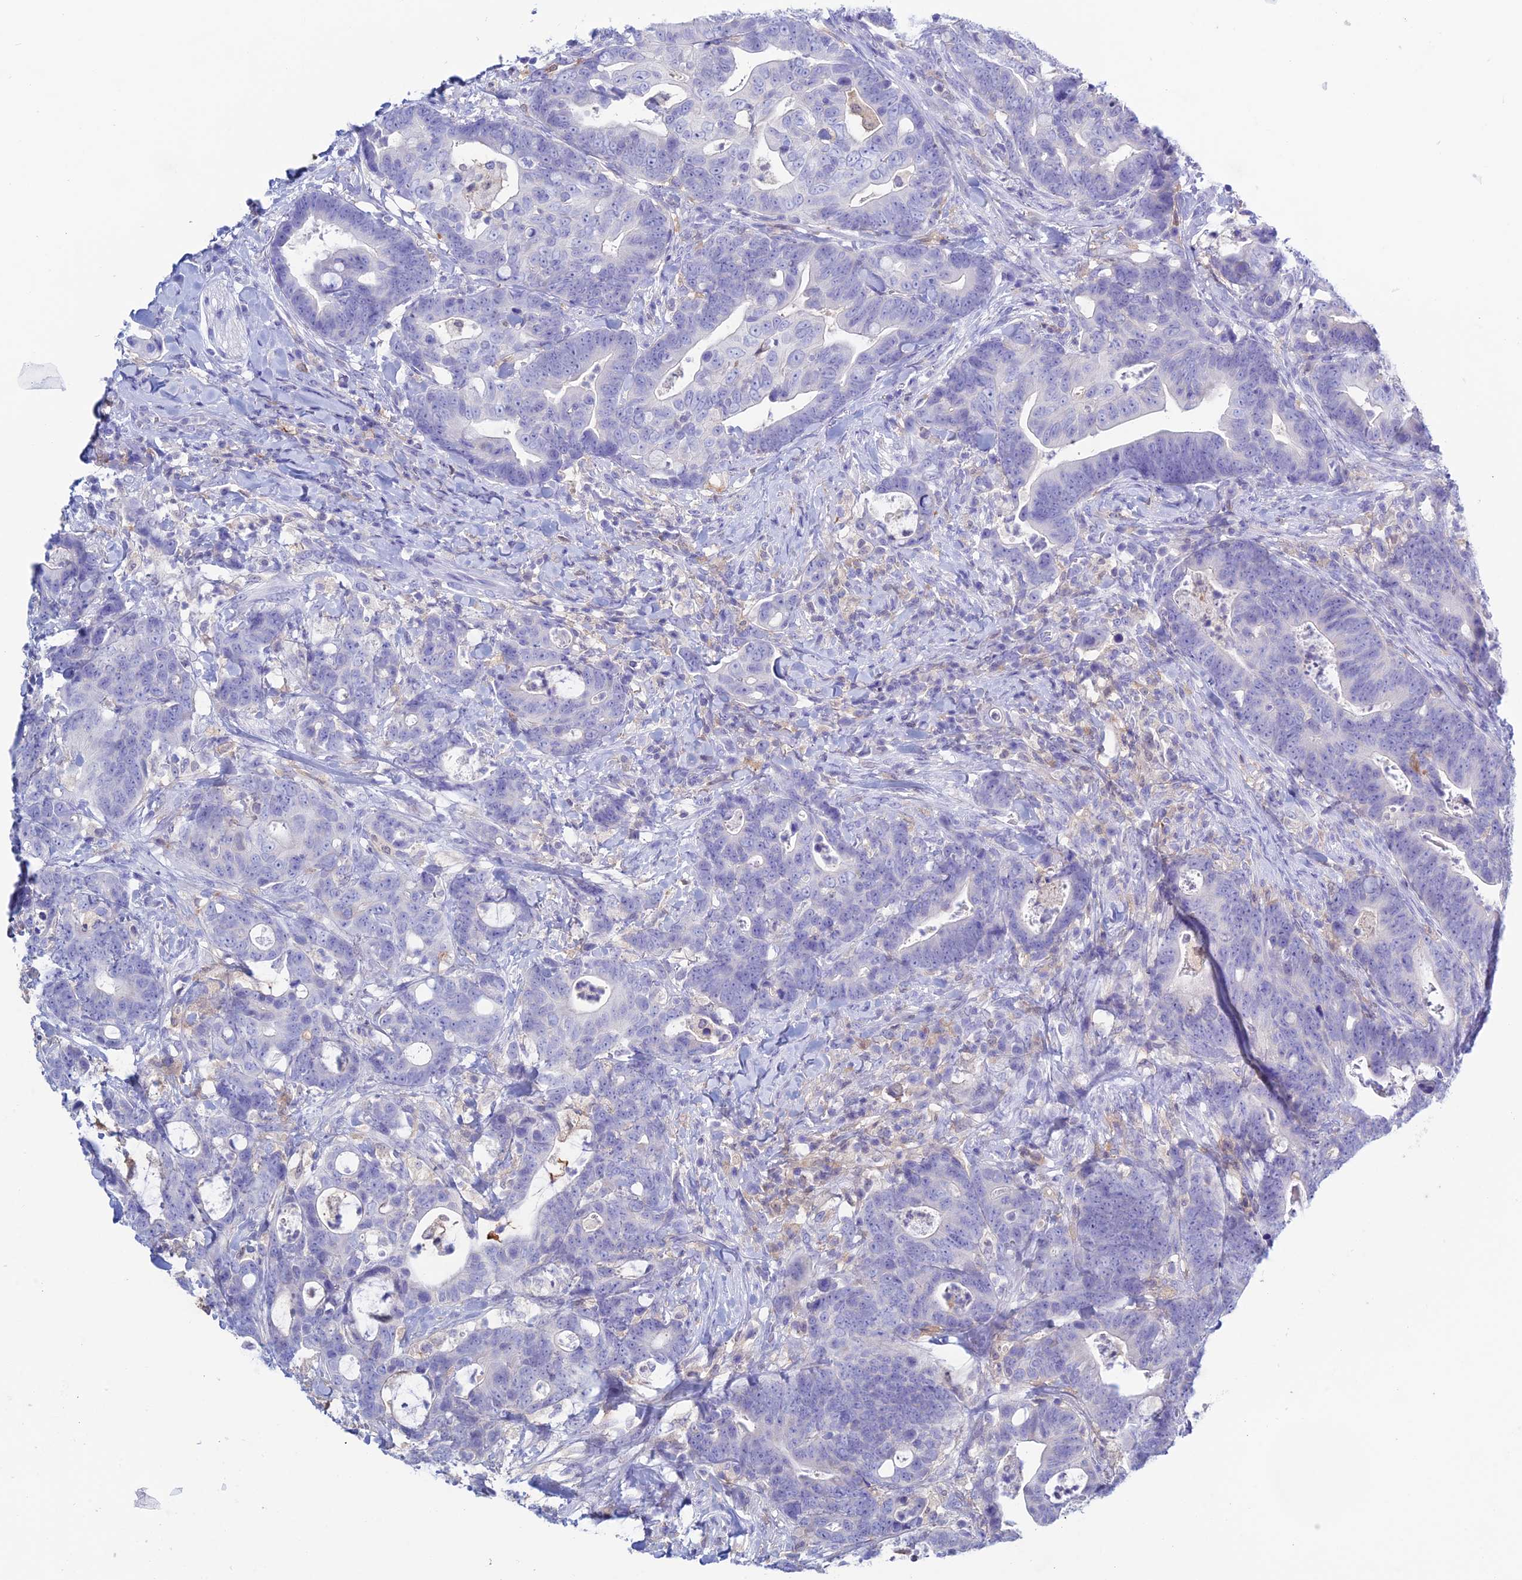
{"staining": {"intensity": "negative", "quantity": "none", "location": "none"}, "tissue": "colorectal cancer", "cell_type": "Tumor cells", "image_type": "cancer", "snomed": [{"axis": "morphology", "description": "Adenocarcinoma, NOS"}, {"axis": "topography", "description": "Colon"}], "caption": "Photomicrograph shows no protein expression in tumor cells of colorectal adenocarcinoma tissue. (DAB (3,3'-diaminobenzidine) immunohistochemistry, high magnification).", "gene": "KCNK17", "patient": {"sex": "female", "age": 82}}